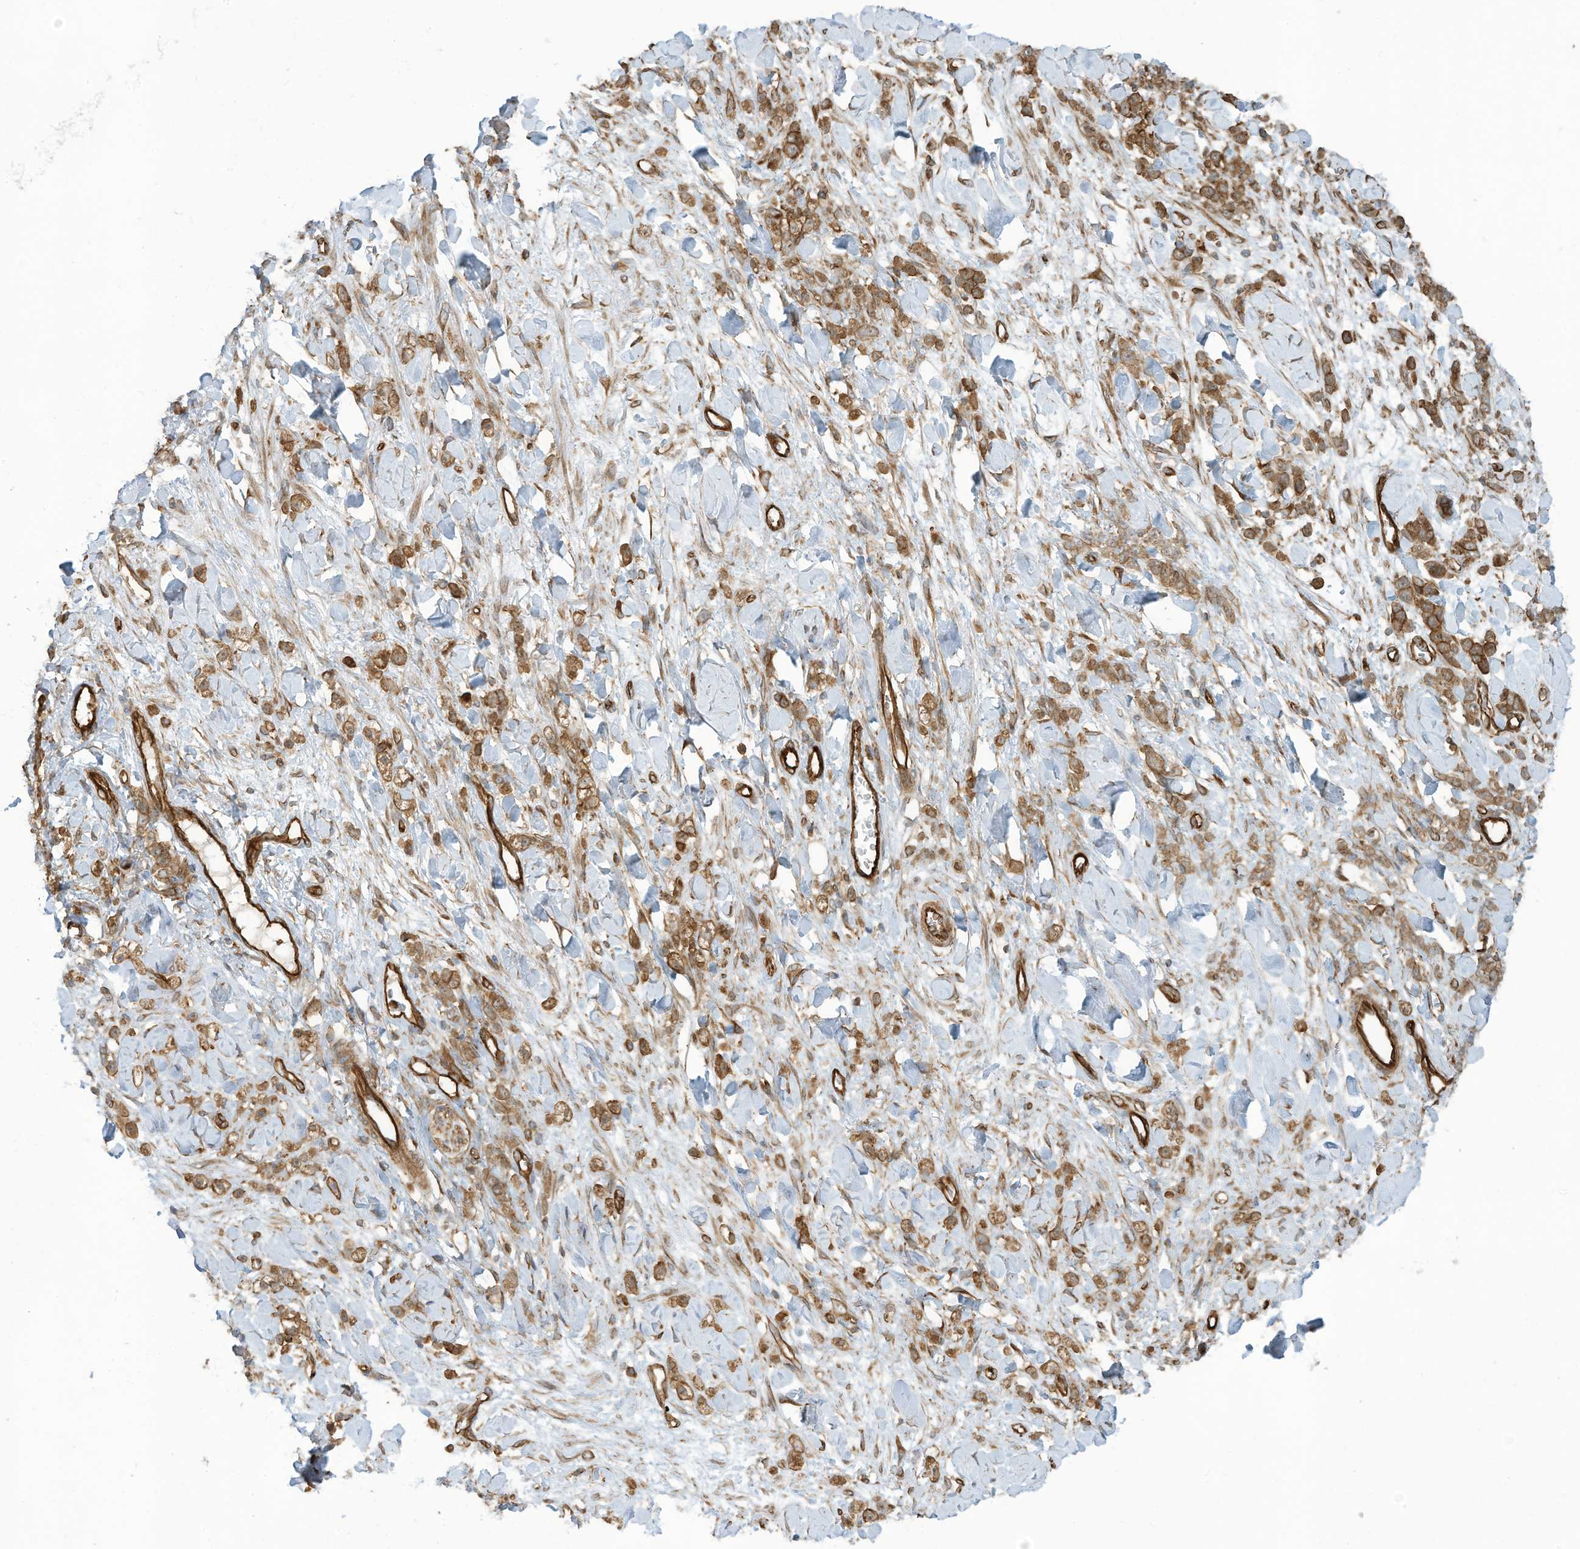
{"staining": {"intensity": "strong", "quantity": ">75%", "location": "cytoplasmic/membranous"}, "tissue": "stomach cancer", "cell_type": "Tumor cells", "image_type": "cancer", "snomed": [{"axis": "morphology", "description": "Normal tissue, NOS"}, {"axis": "morphology", "description": "Adenocarcinoma, NOS"}, {"axis": "topography", "description": "Stomach"}], "caption": "Tumor cells exhibit high levels of strong cytoplasmic/membranous positivity in approximately >75% of cells in adenocarcinoma (stomach).", "gene": "SLC9A2", "patient": {"sex": "male", "age": 82}}